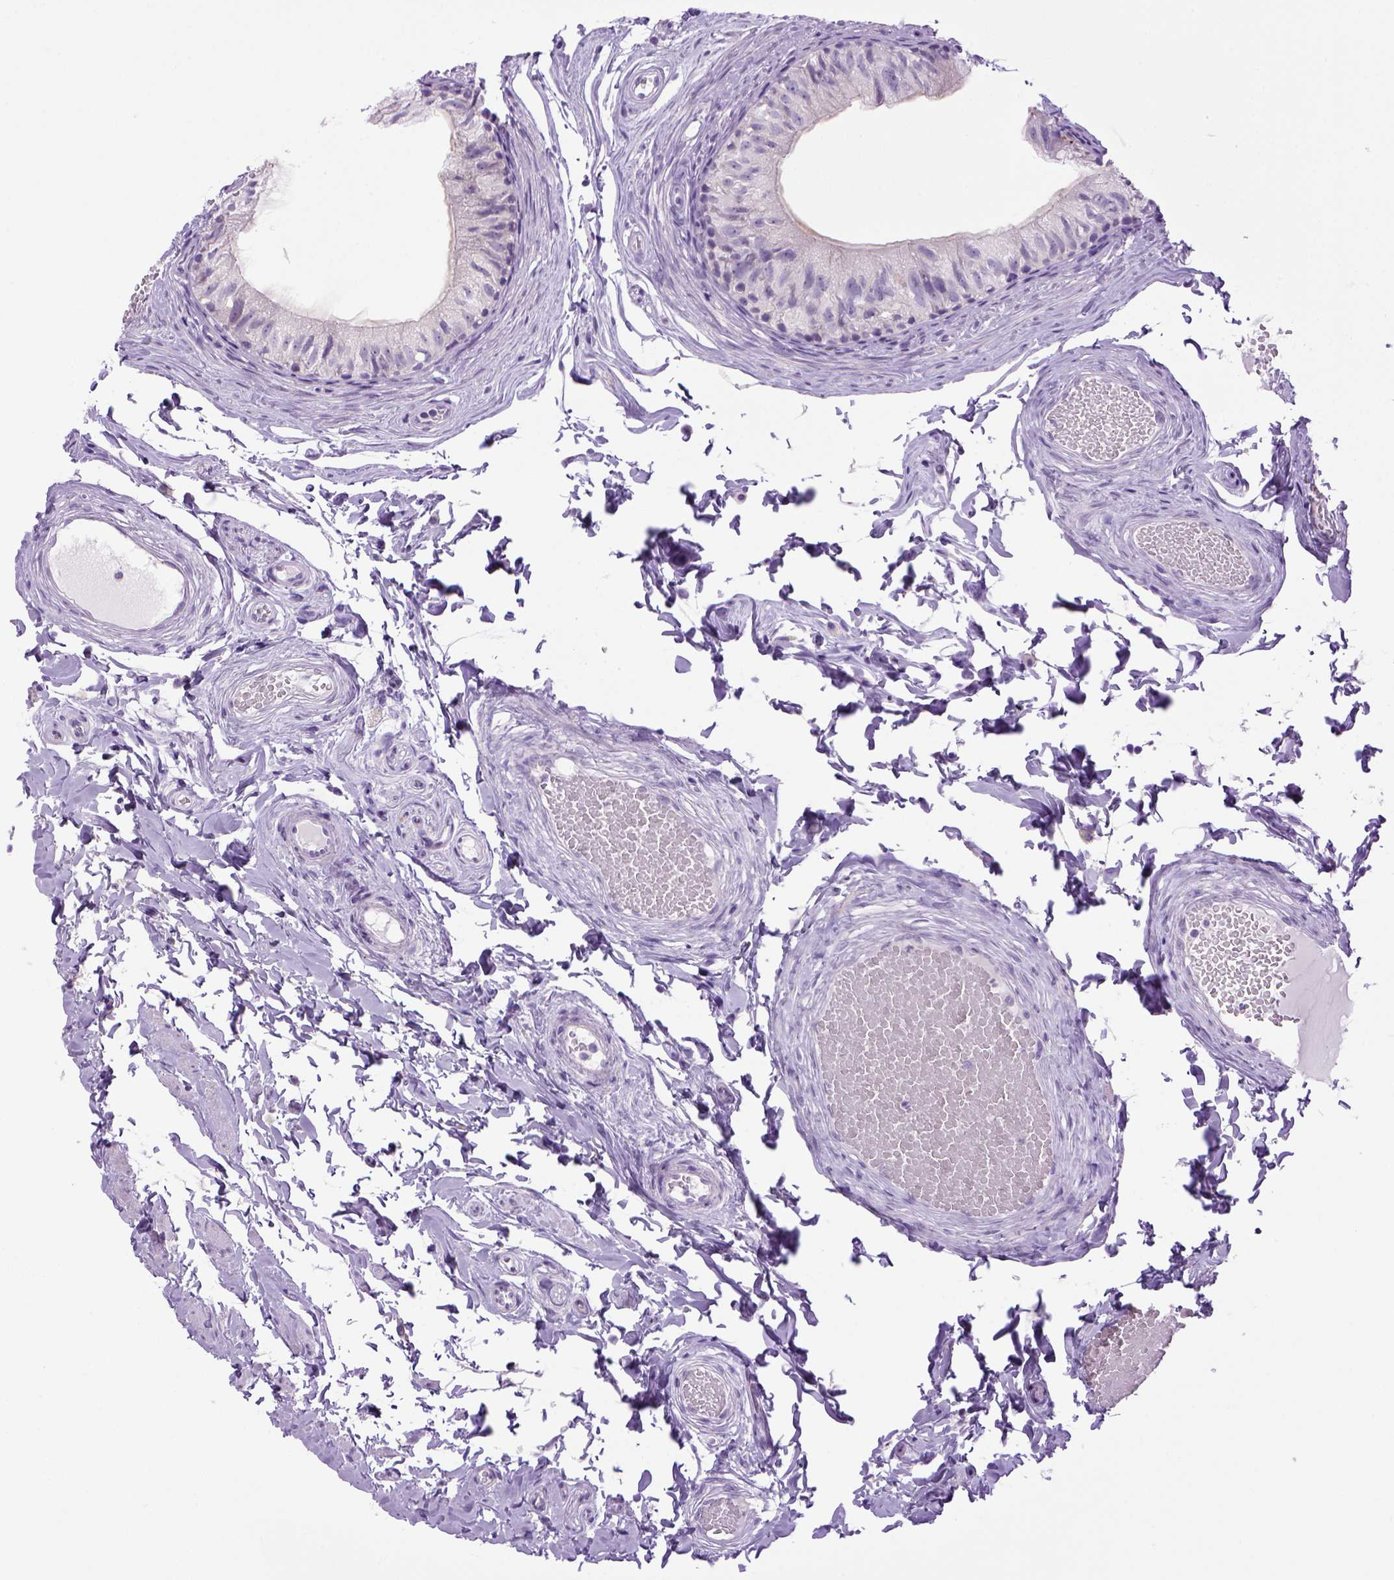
{"staining": {"intensity": "negative", "quantity": "none", "location": "none"}, "tissue": "epididymis", "cell_type": "Glandular cells", "image_type": "normal", "snomed": [{"axis": "morphology", "description": "Normal tissue, NOS"}, {"axis": "topography", "description": "Epididymis"}], "caption": "The image demonstrates no significant positivity in glandular cells of epididymis.", "gene": "SGCG", "patient": {"sex": "male", "age": 45}}